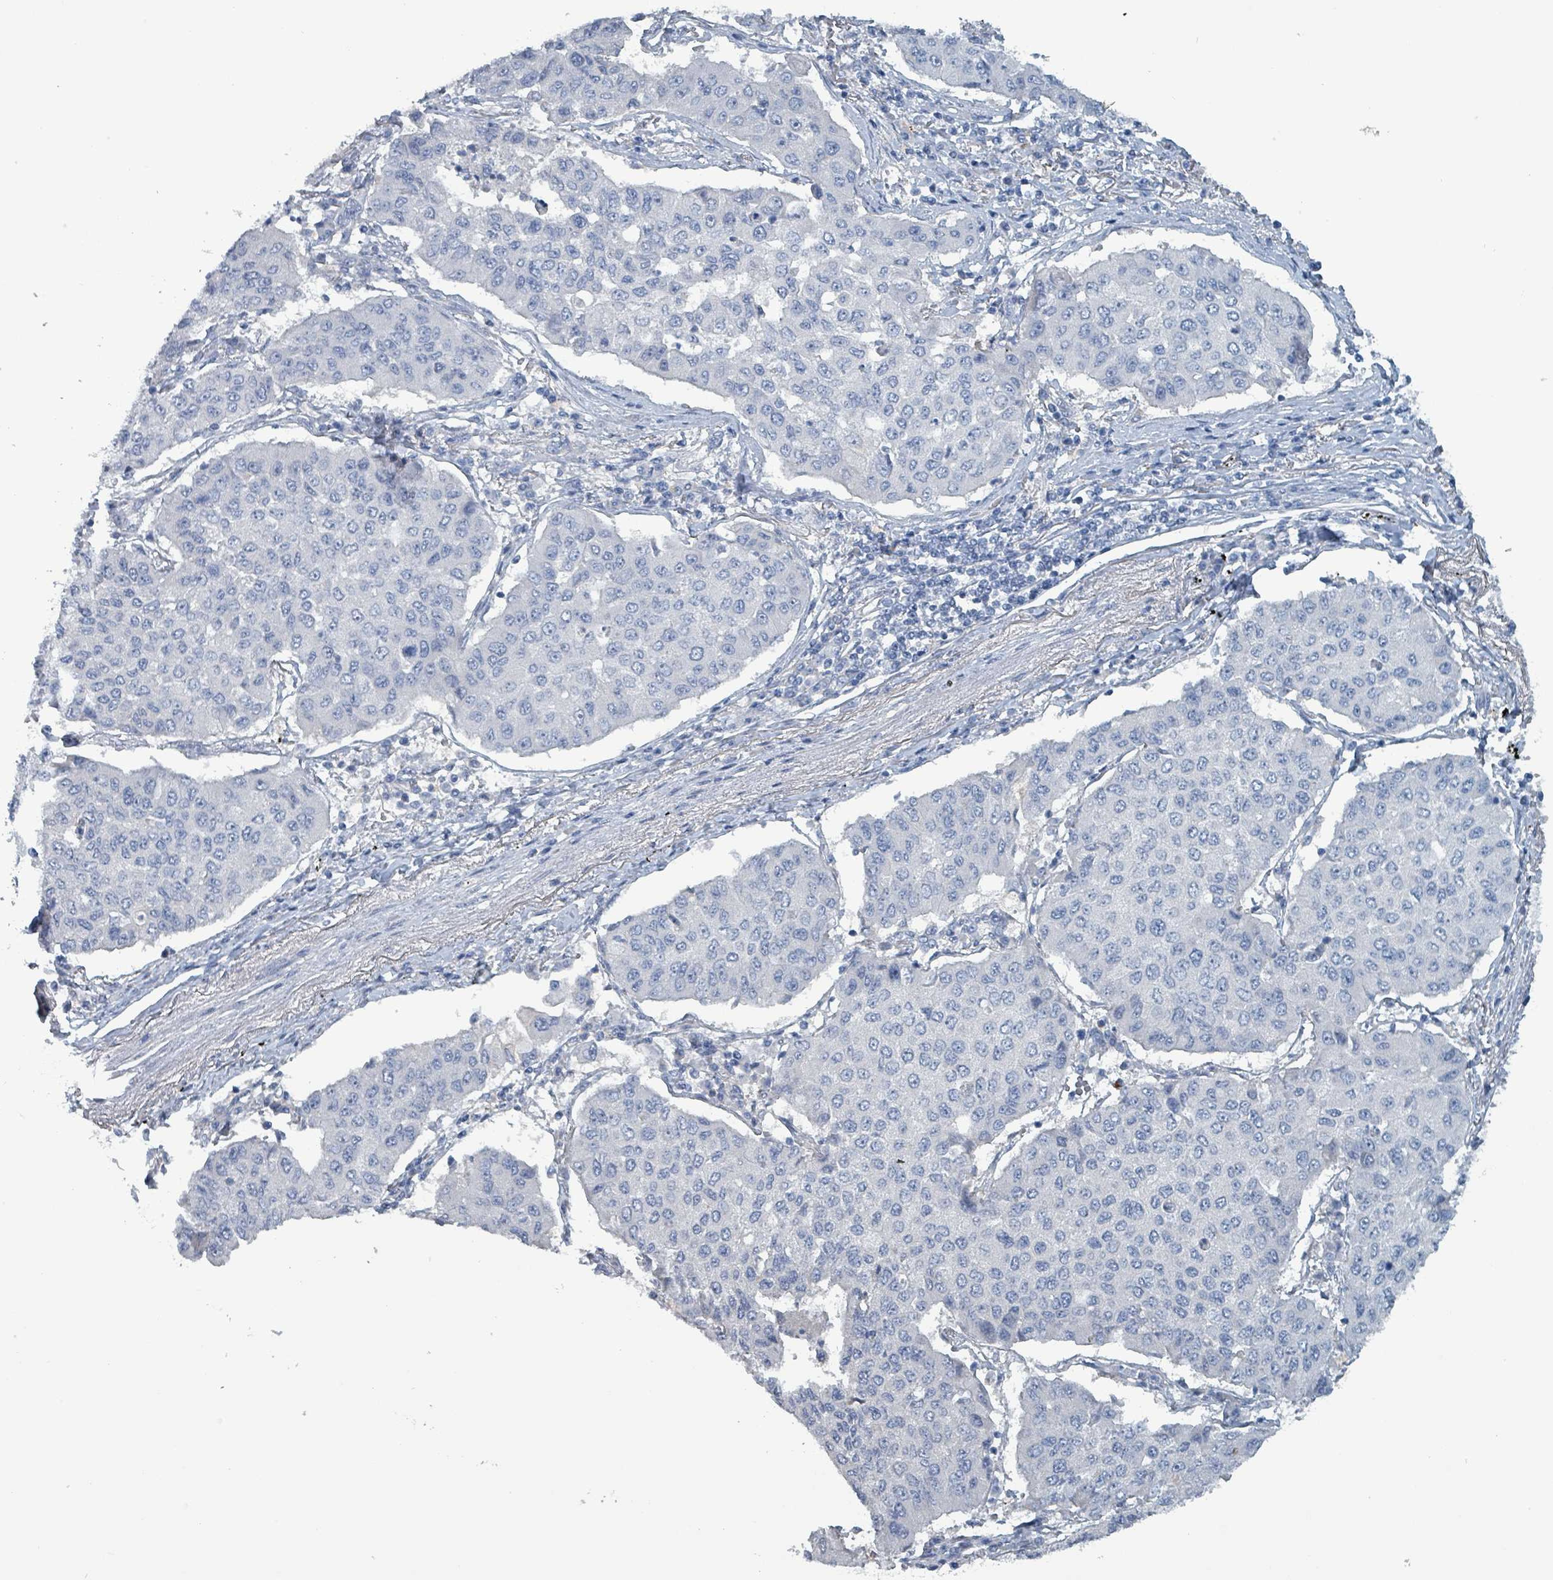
{"staining": {"intensity": "negative", "quantity": "none", "location": "none"}, "tissue": "lung cancer", "cell_type": "Tumor cells", "image_type": "cancer", "snomed": [{"axis": "morphology", "description": "Squamous cell carcinoma, NOS"}, {"axis": "topography", "description": "Lung"}], "caption": "The immunohistochemistry photomicrograph has no significant positivity in tumor cells of squamous cell carcinoma (lung) tissue.", "gene": "TAAR5", "patient": {"sex": "male", "age": 74}}